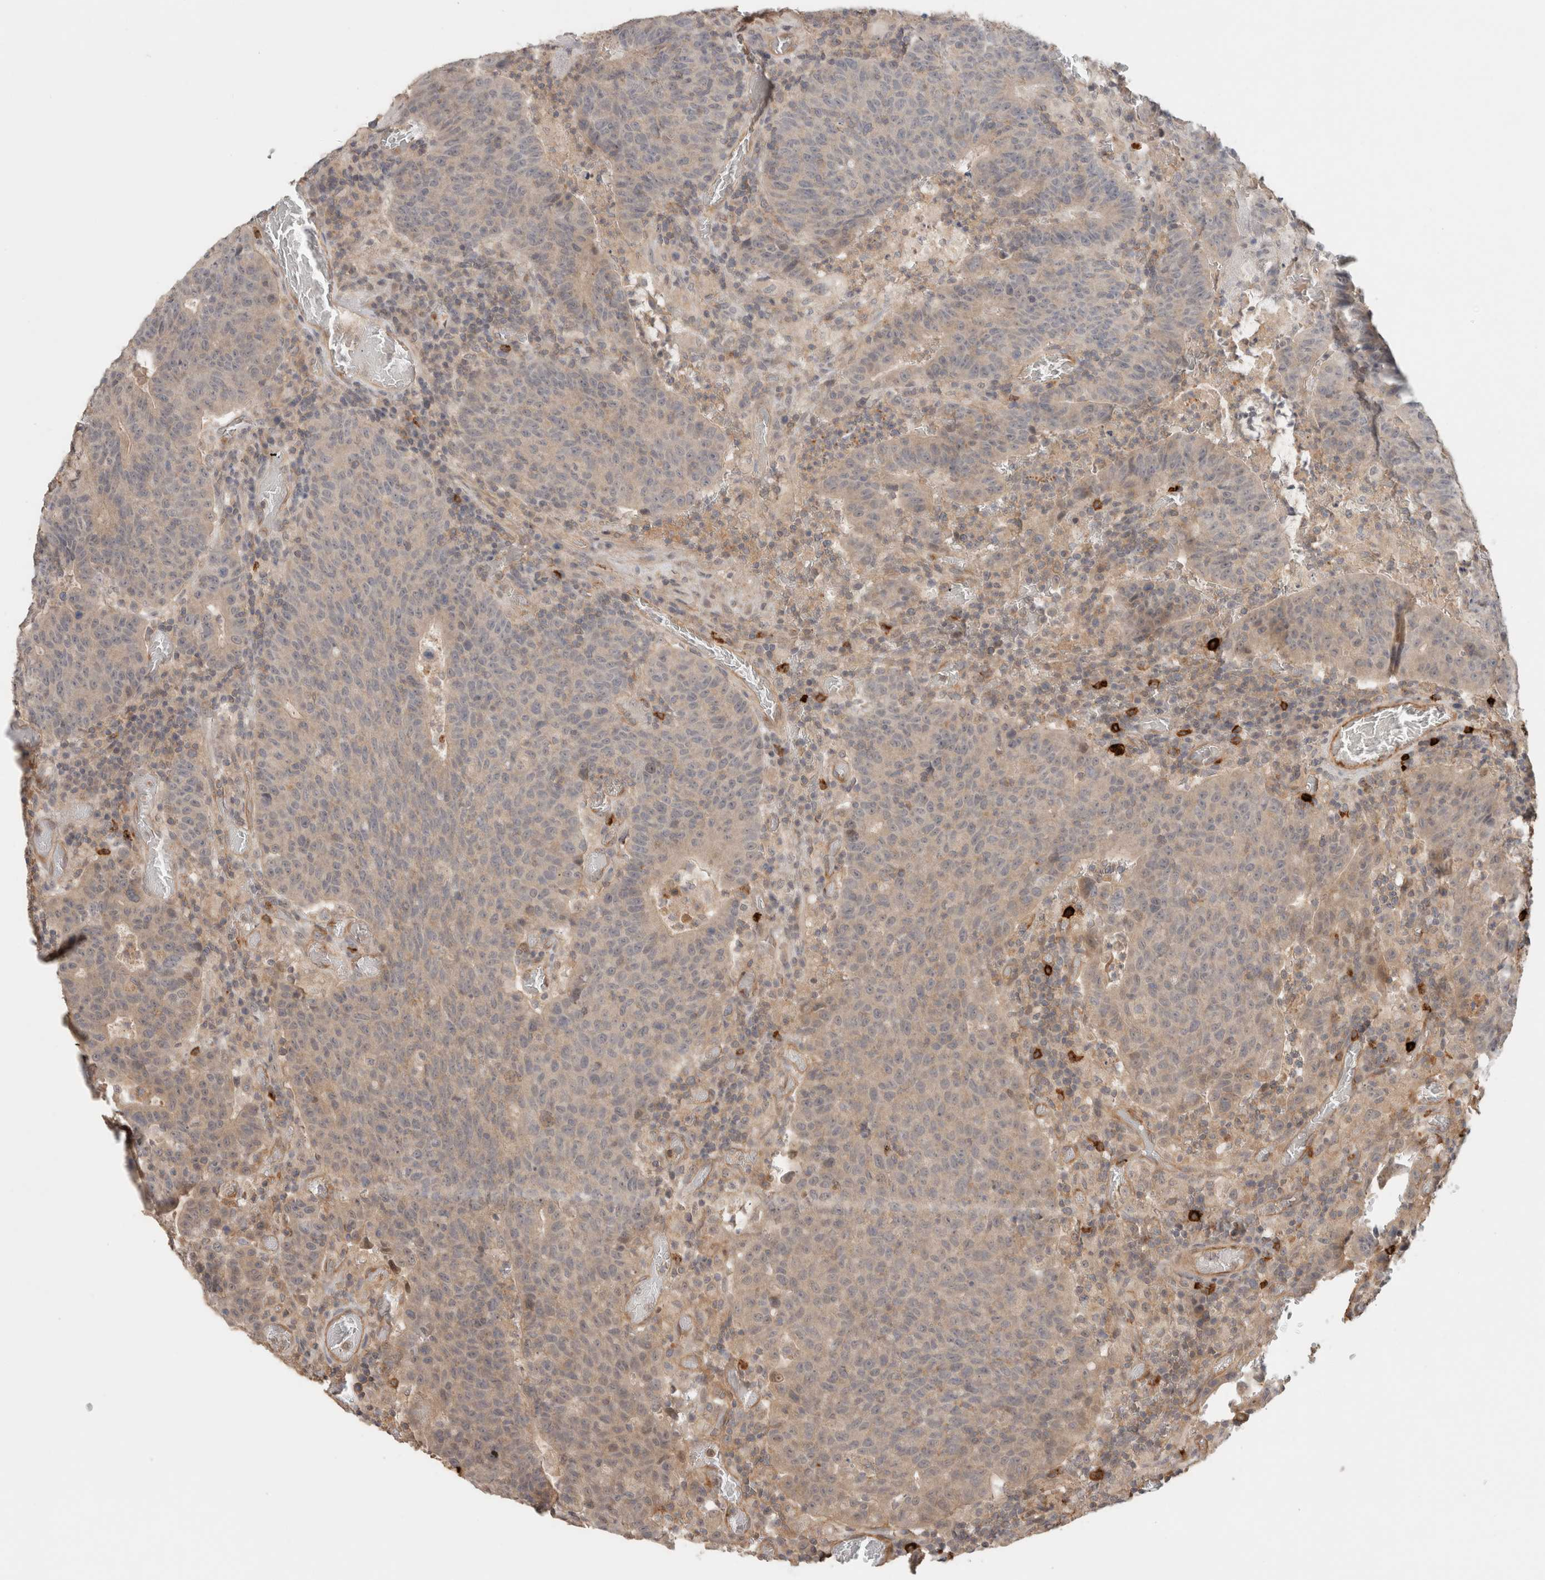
{"staining": {"intensity": "weak", "quantity": "<25%", "location": "cytoplasmic/membranous"}, "tissue": "colorectal cancer", "cell_type": "Tumor cells", "image_type": "cancer", "snomed": [{"axis": "morphology", "description": "Adenocarcinoma, NOS"}, {"axis": "topography", "description": "Colon"}], "caption": "The IHC image has no significant positivity in tumor cells of colorectal cancer tissue.", "gene": "HSPG2", "patient": {"sex": "female", "age": 75}}